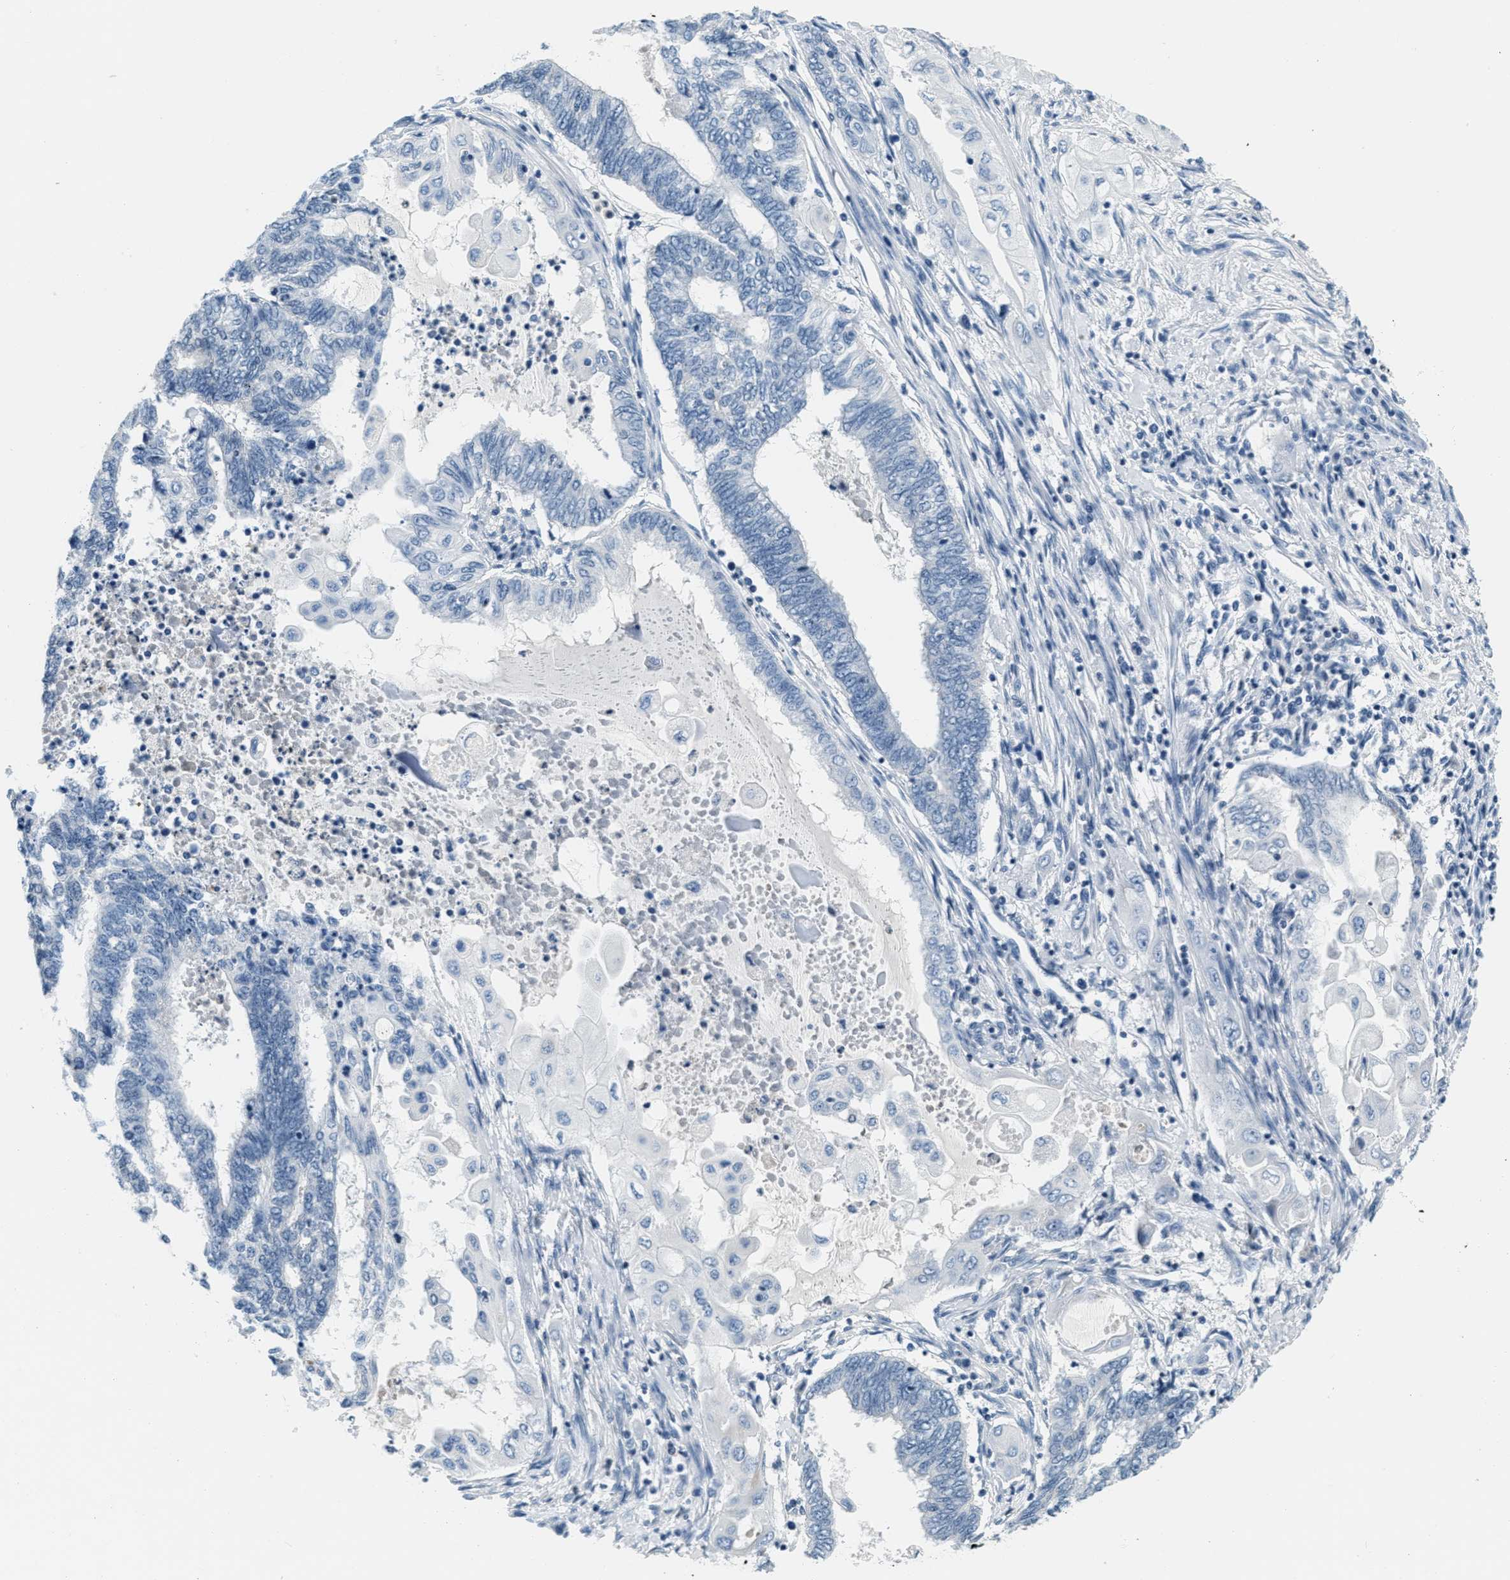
{"staining": {"intensity": "negative", "quantity": "none", "location": "none"}, "tissue": "endometrial cancer", "cell_type": "Tumor cells", "image_type": "cancer", "snomed": [{"axis": "morphology", "description": "Adenocarcinoma, NOS"}, {"axis": "topography", "description": "Uterus"}, {"axis": "topography", "description": "Endometrium"}], "caption": "DAB immunohistochemical staining of endometrial cancer (adenocarcinoma) reveals no significant expression in tumor cells.", "gene": "CA4", "patient": {"sex": "female", "age": 70}}